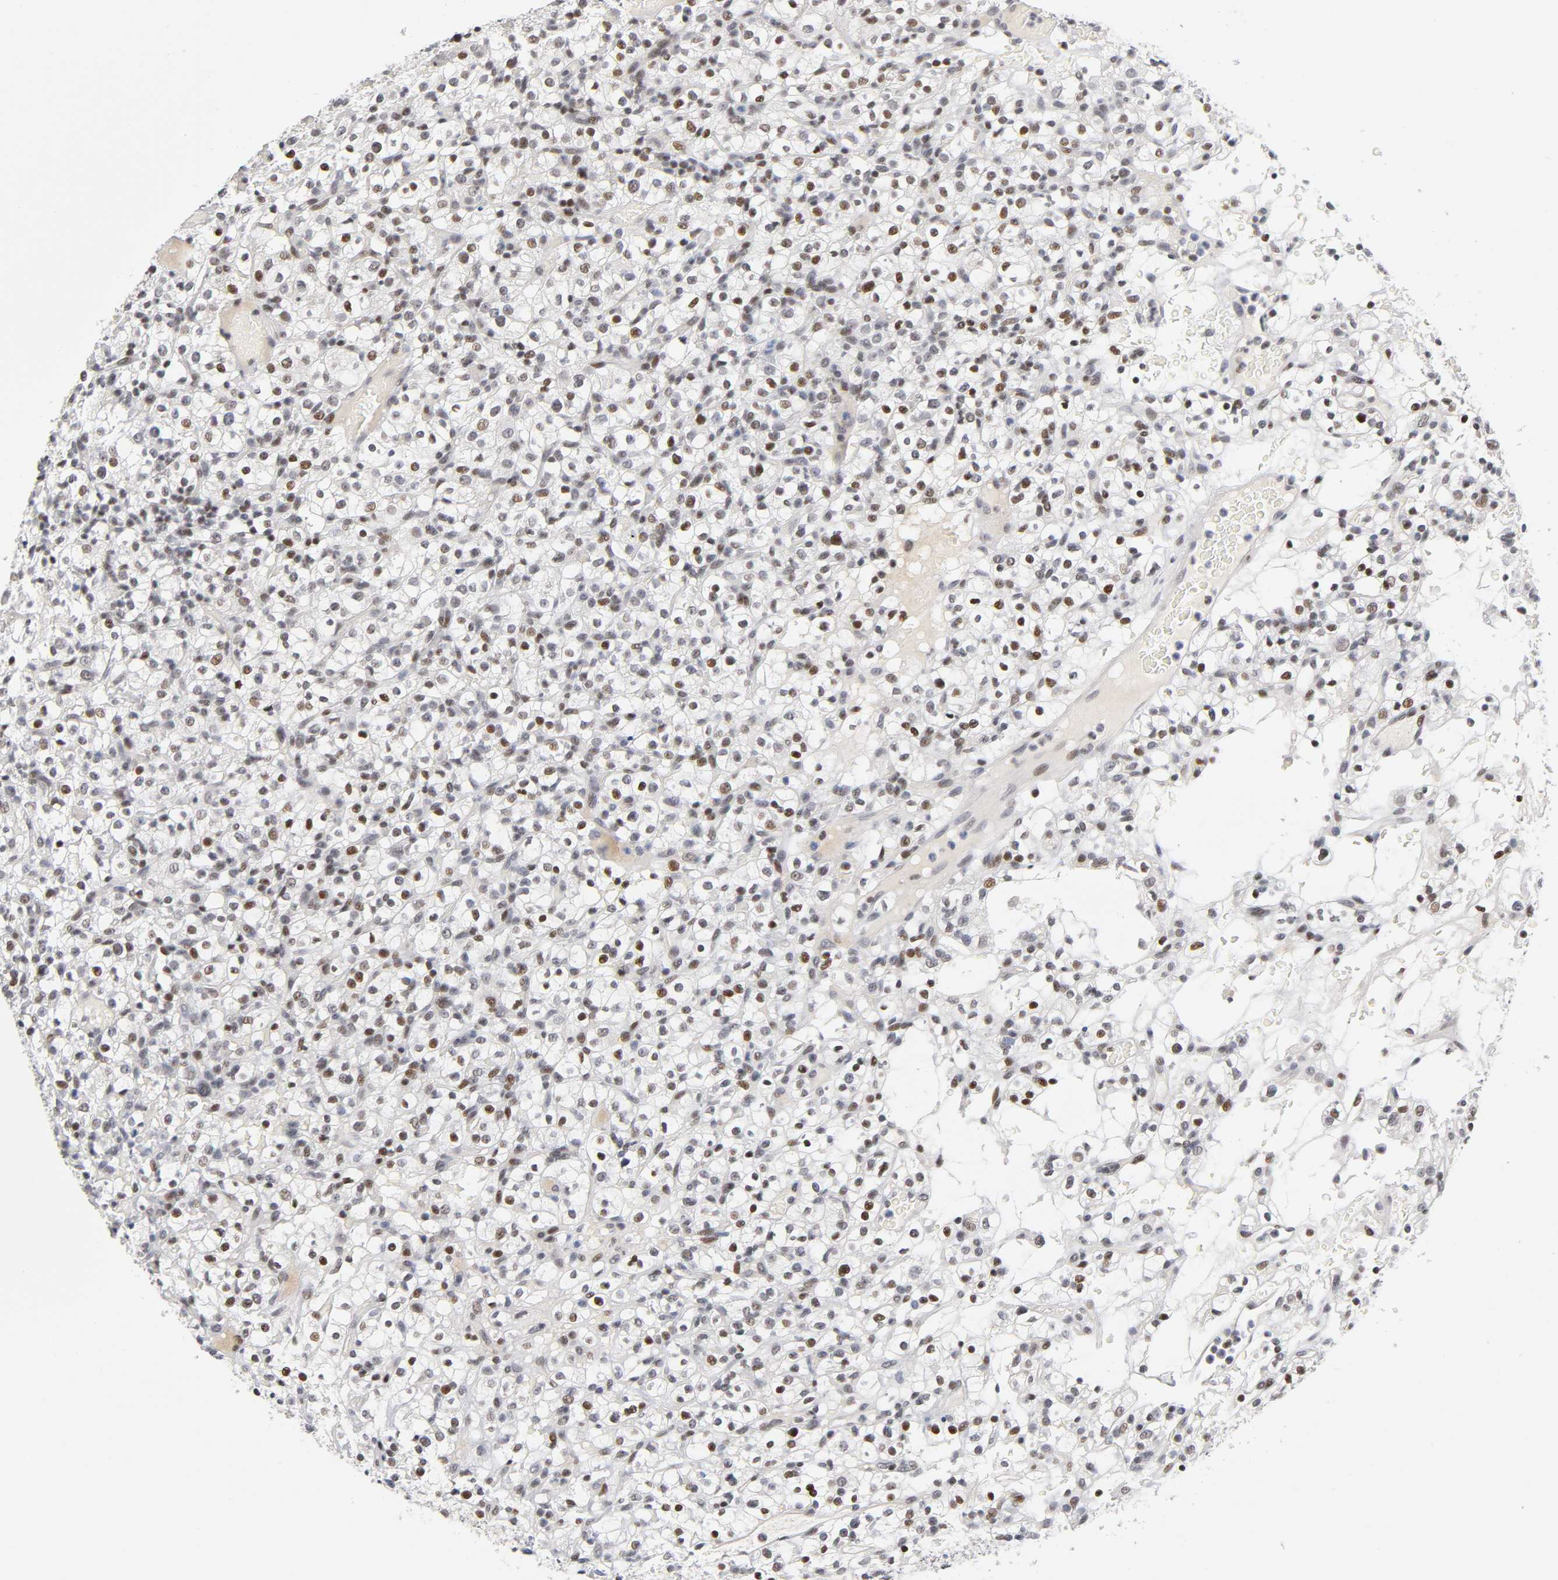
{"staining": {"intensity": "strong", "quantity": ">75%", "location": "nuclear"}, "tissue": "renal cancer", "cell_type": "Tumor cells", "image_type": "cancer", "snomed": [{"axis": "morphology", "description": "Normal tissue, NOS"}, {"axis": "morphology", "description": "Adenocarcinoma, NOS"}, {"axis": "topography", "description": "Kidney"}], "caption": "This micrograph shows renal cancer stained with immunohistochemistry (IHC) to label a protein in brown. The nuclear of tumor cells show strong positivity for the protein. Nuclei are counter-stained blue.", "gene": "SP3", "patient": {"sex": "female", "age": 72}}